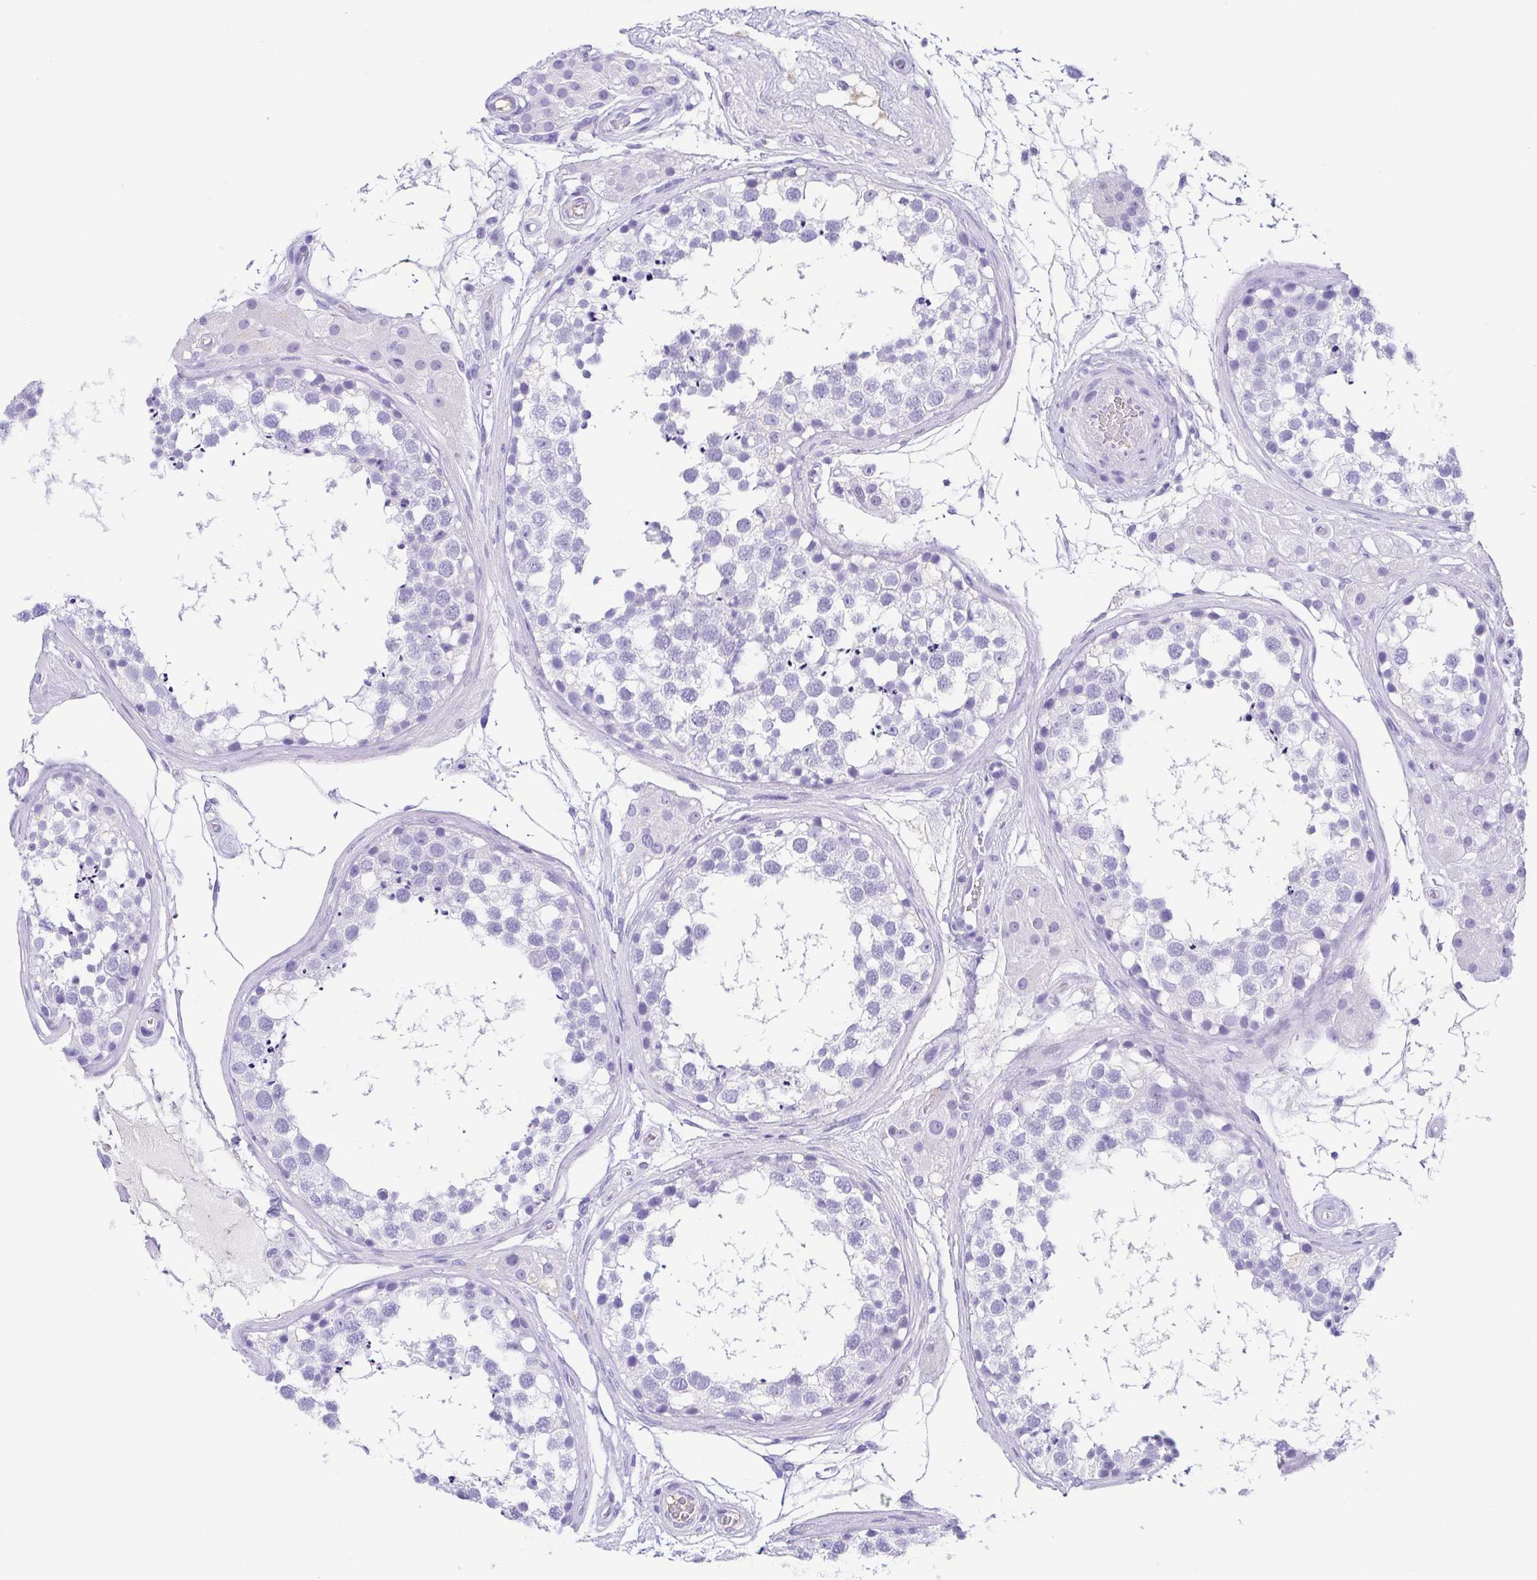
{"staining": {"intensity": "negative", "quantity": "none", "location": "none"}, "tissue": "testis", "cell_type": "Cells in seminiferous ducts", "image_type": "normal", "snomed": [{"axis": "morphology", "description": "Normal tissue, NOS"}, {"axis": "morphology", "description": "Seminoma, NOS"}, {"axis": "topography", "description": "Testis"}], "caption": "A photomicrograph of human testis is negative for staining in cells in seminiferous ducts. (Immunohistochemistry (ihc), brightfield microscopy, high magnification).", "gene": "GKN1", "patient": {"sex": "male", "age": 65}}